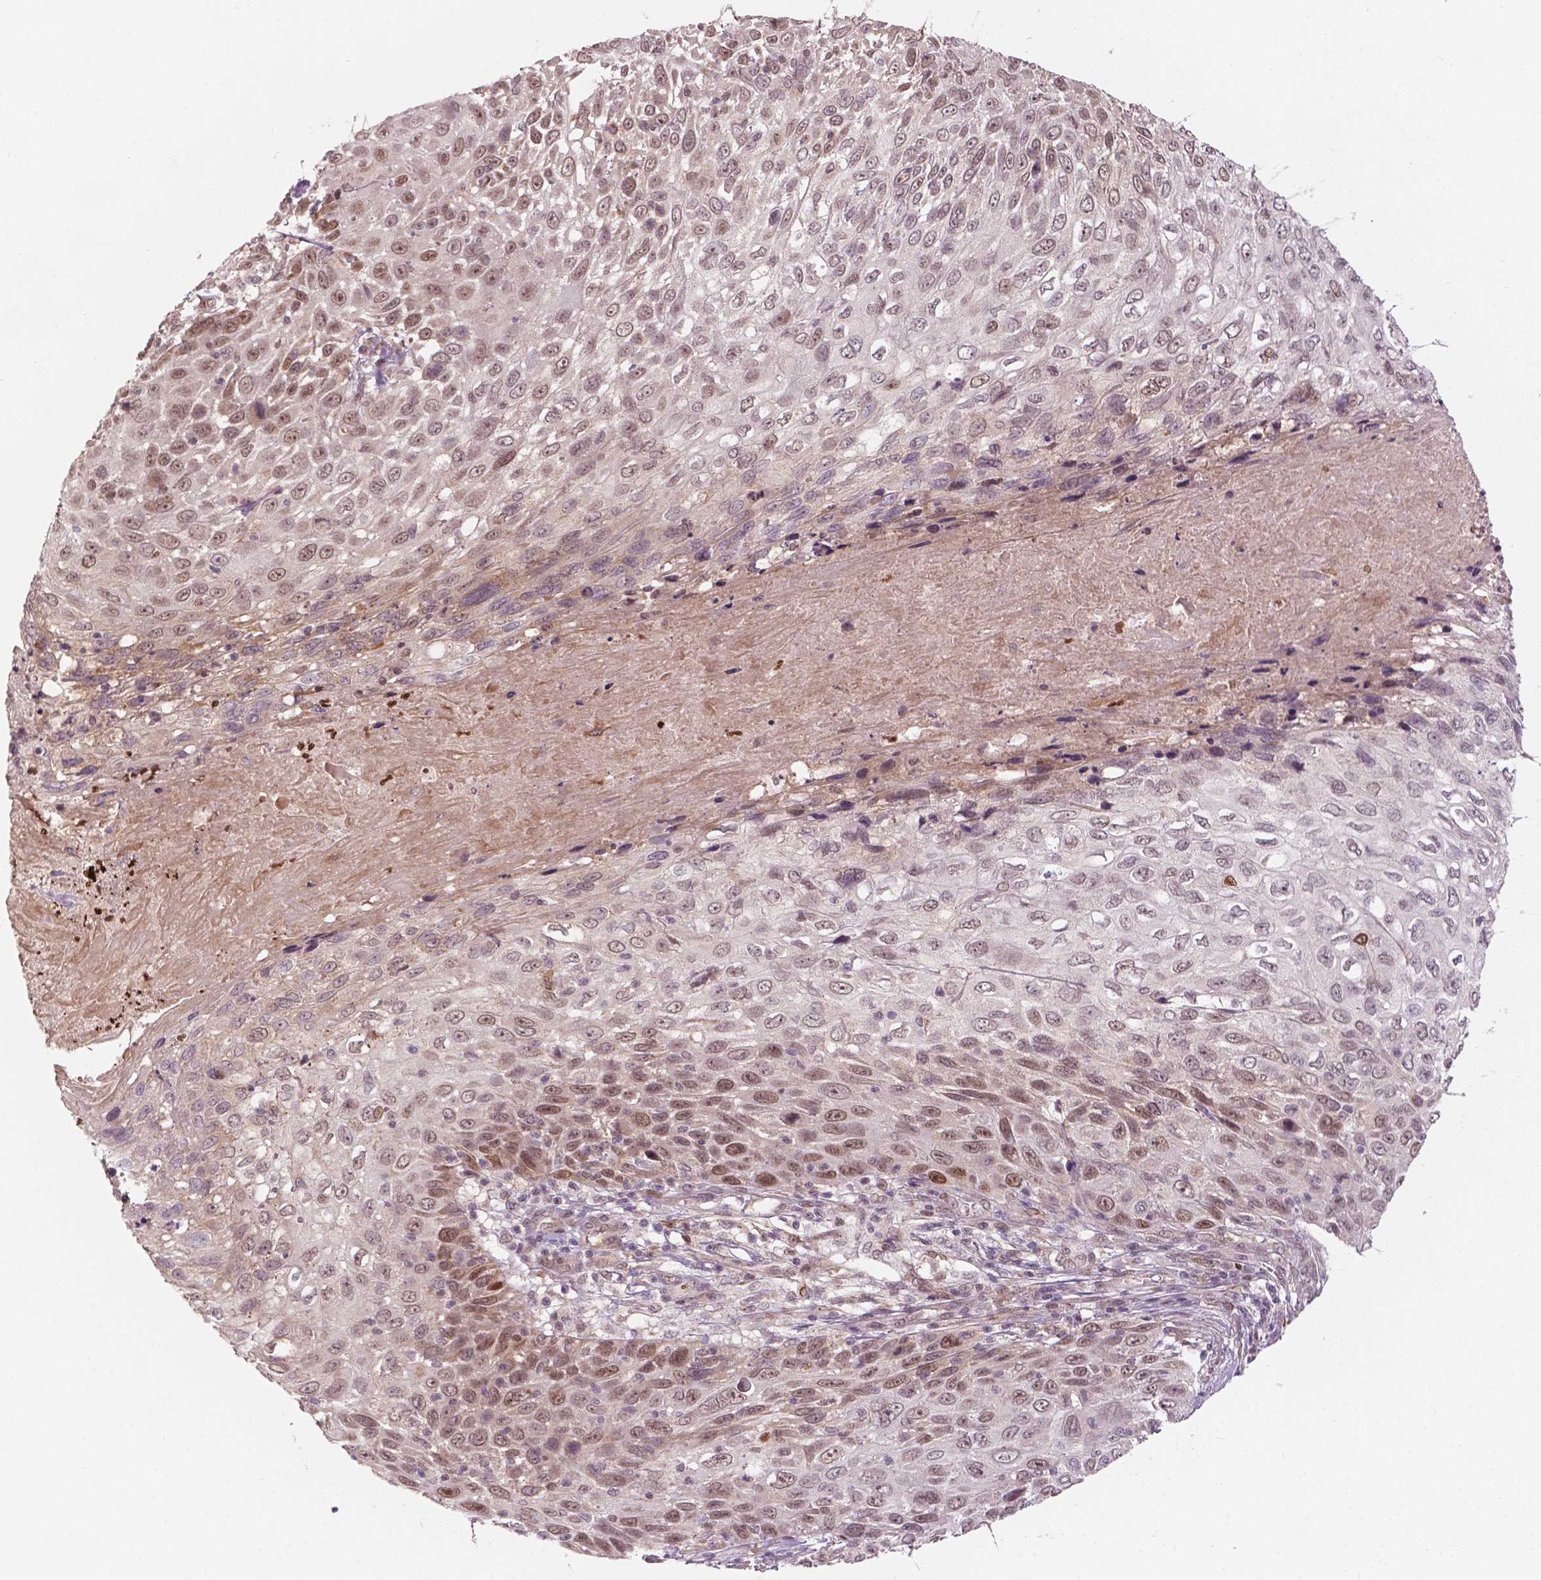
{"staining": {"intensity": "moderate", "quantity": ">75%", "location": "nuclear"}, "tissue": "skin cancer", "cell_type": "Tumor cells", "image_type": "cancer", "snomed": [{"axis": "morphology", "description": "Squamous cell carcinoma, NOS"}, {"axis": "topography", "description": "Skin"}], "caption": "An image showing moderate nuclear staining in about >75% of tumor cells in skin squamous cell carcinoma, as visualized by brown immunohistochemical staining.", "gene": "NFAT5", "patient": {"sex": "male", "age": 92}}